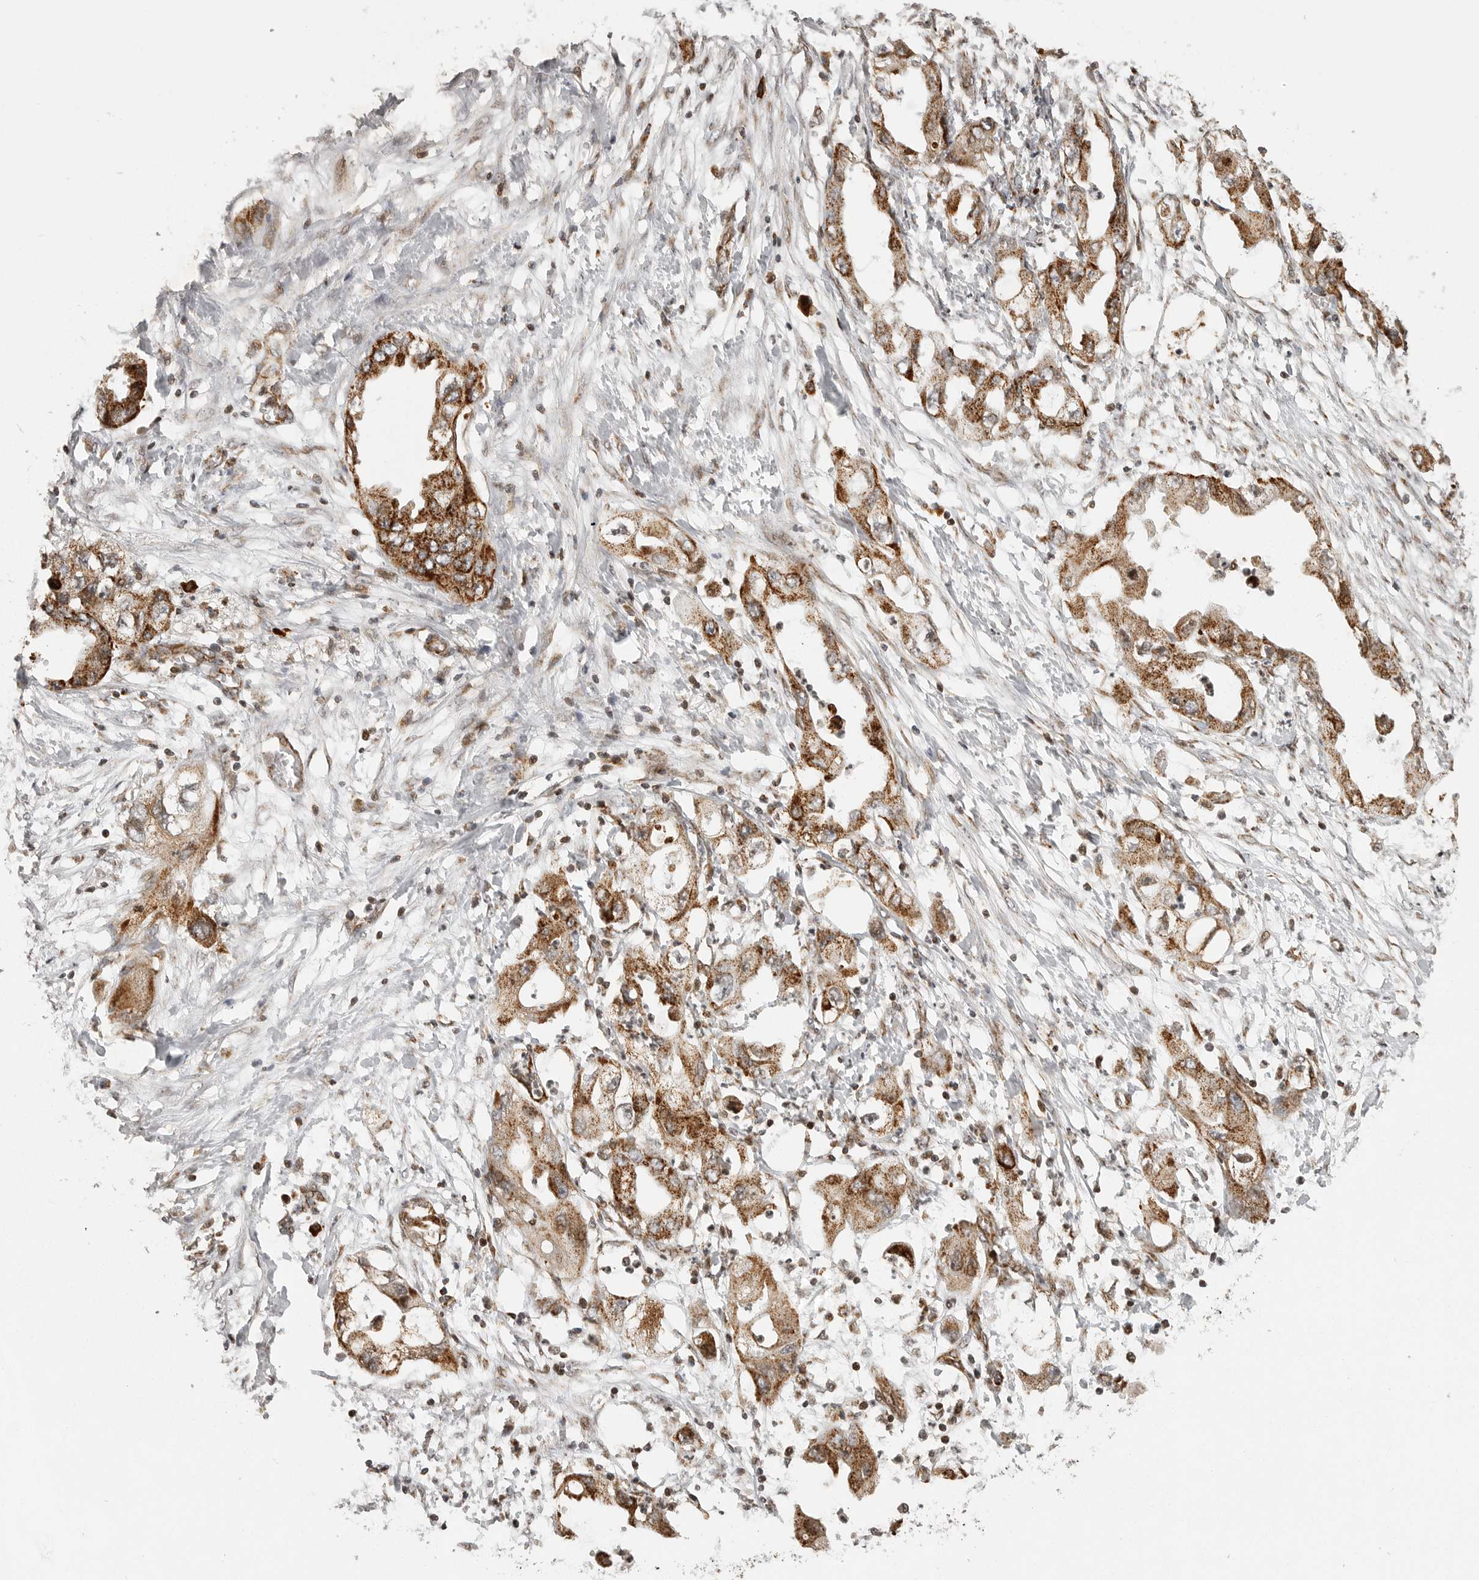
{"staining": {"intensity": "moderate", "quantity": ">75%", "location": "cytoplasmic/membranous"}, "tissue": "endometrial cancer", "cell_type": "Tumor cells", "image_type": "cancer", "snomed": [{"axis": "morphology", "description": "Adenocarcinoma, NOS"}, {"axis": "morphology", "description": "Adenocarcinoma, metastatic, NOS"}, {"axis": "topography", "description": "Adipose tissue"}, {"axis": "topography", "description": "Endometrium"}], "caption": "This image exhibits endometrial cancer stained with IHC to label a protein in brown. The cytoplasmic/membranous of tumor cells show moderate positivity for the protein. Nuclei are counter-stained blue.", "gene": "NARS2", "patient": {"sex": "female", "age": 67}}